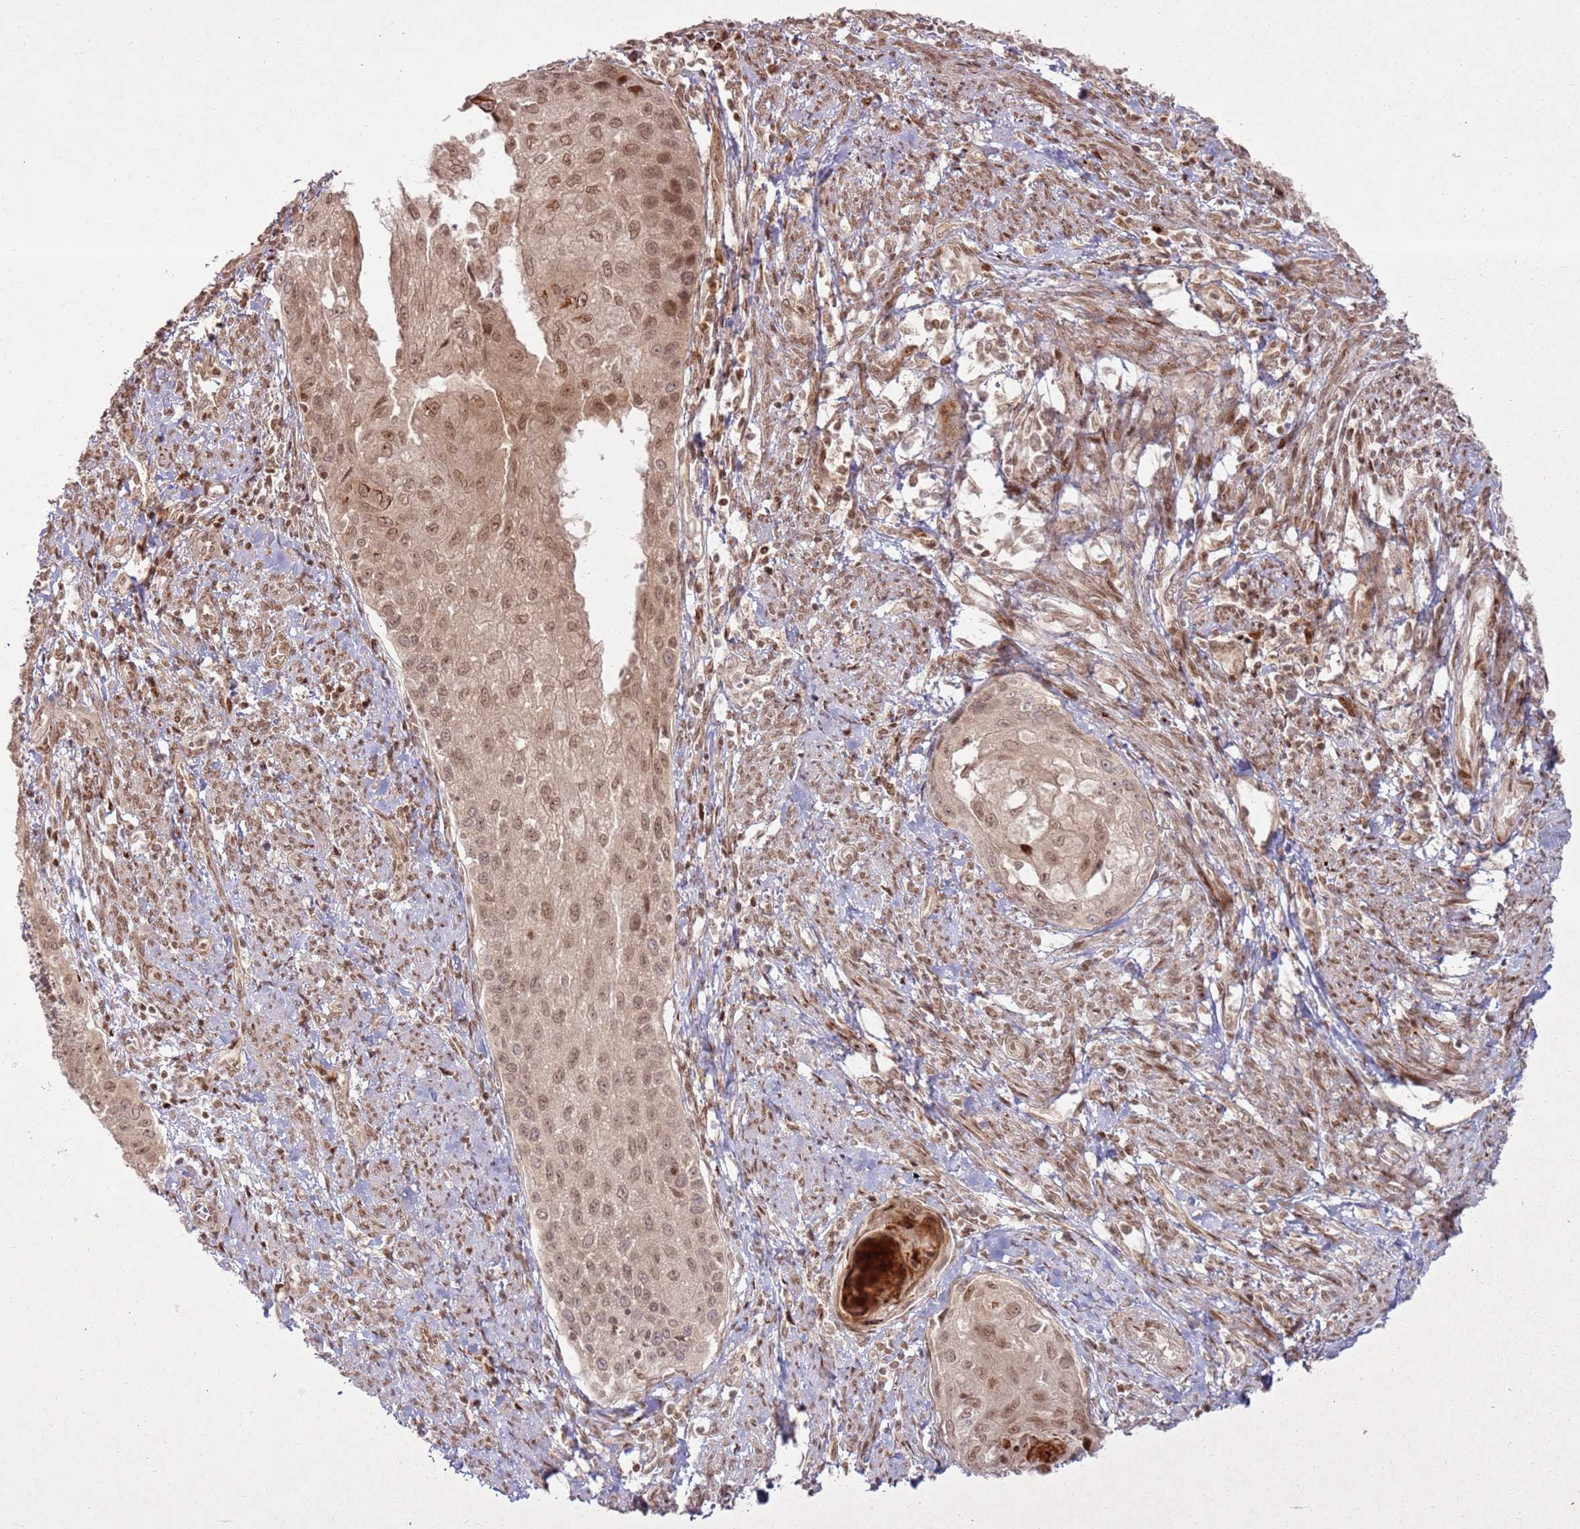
{"staining": {"intensity": "moderate", "quantity": ">75%", "location": "nuclear"}, "tissue": "cervical cancer", "cell_type": "Tumor cells", "image_type": "cancer", "snomed": [{"axis": "morphology", "description": "Squamous cell carcinoma, NOS"}, {"axis": "topography", "description": "Cervix"}], "caption": "Squamous cell carcinoma (cervical) stained with a protein marker shows moderate staining in tumor cells.", "gene": "KLHL36", "patient": {"sex": "female", "age": 67}}